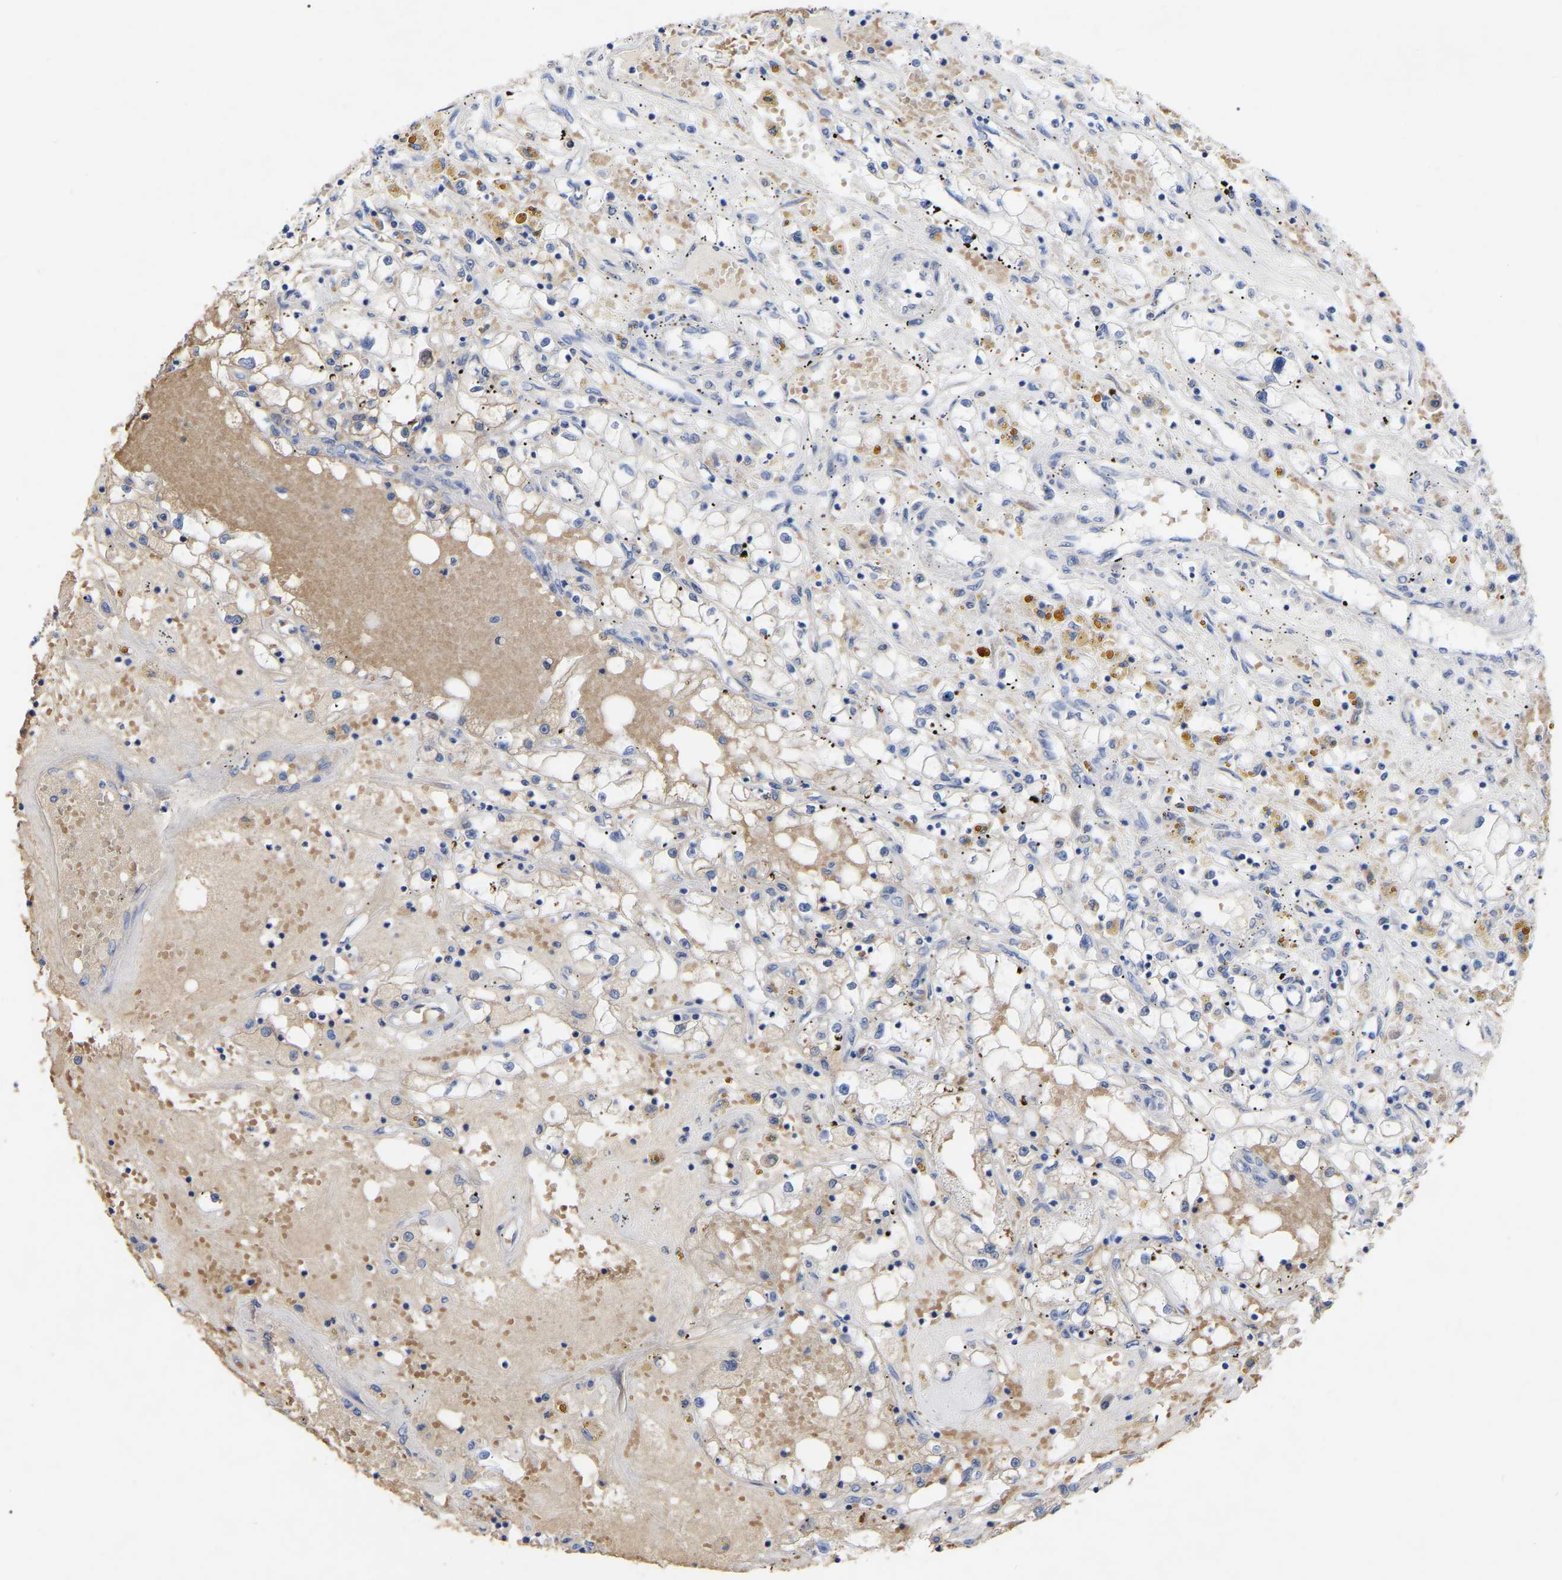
{"staining": {"intensity": "weak", "quantity": "<25%", "location": "cytoplasmic/membranous"}, "tissue": "renal cancer", "cell_type": "Tumor cells", "image_type": "cancer", "snomed": [{"axis": "morphology", "description": "Adenocarcinoma, NOS"}, {"axis": "topography", "description": "Kidney"}], "caption": "Immunohistochemistry (IHC) histopathology image of neoplastic tissue: human adenocarcinoma (renal) stained with DAB demonstrates no significant protein expression in tumor cells. The staining is performed using DAB brown chromogen with nuclei counter-stained in using hematoxylin.", "gene": "GDF3", "patient": {"sex": "male", "age": 56}}